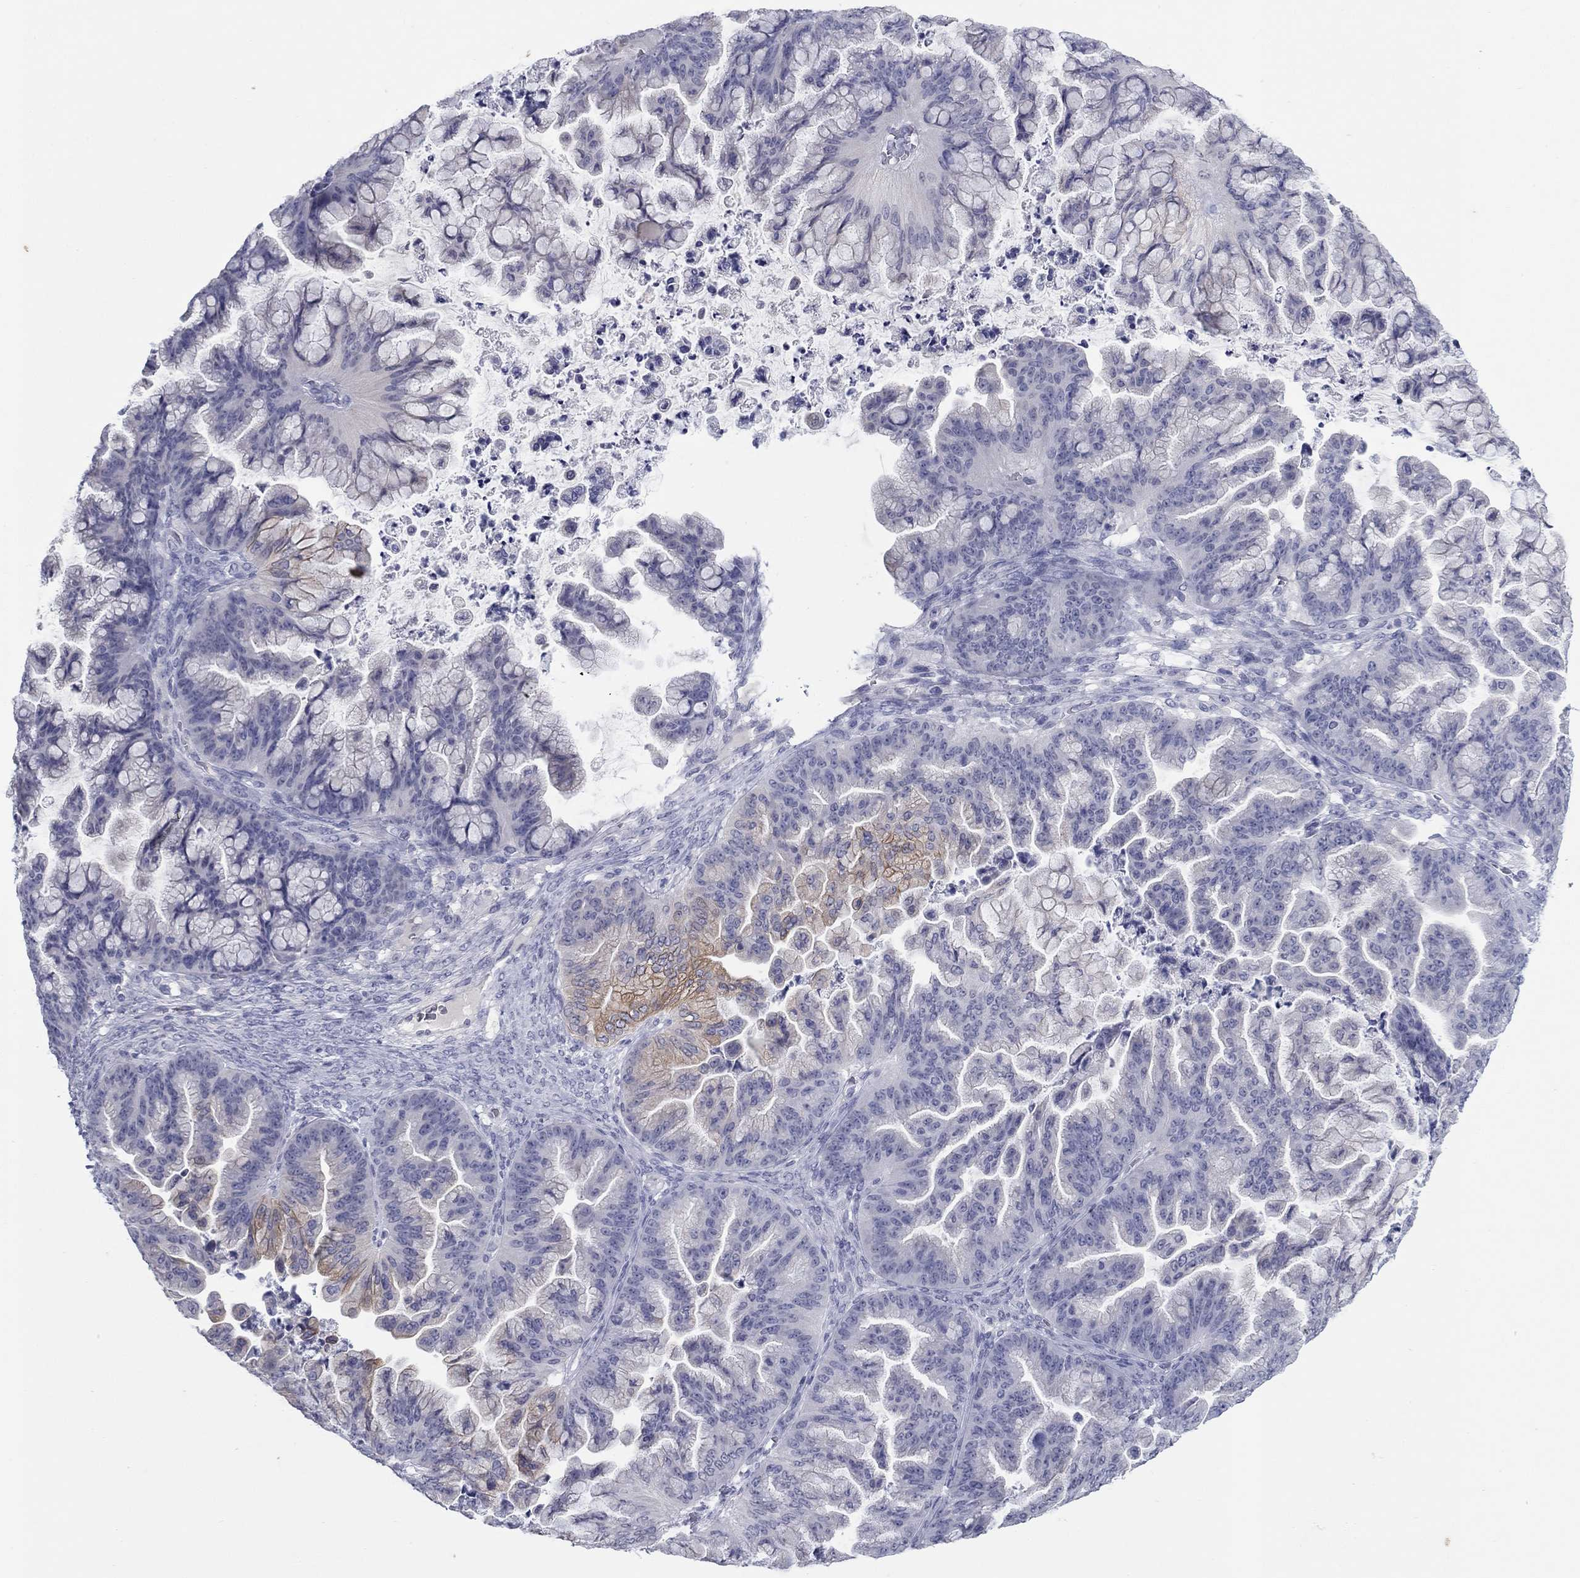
{"staining": {"intensity": "weak", "quantity": "<25%", "location": "cytoplasmic/membranous"}, "tissue": "ovarian cancer", "cell_type": "Tumor cells", "image_type": "cancer", "snomed": [{"axis": "morphology", "description": "Cystadenocarcinoma, mucinous, NOS"}, {"axis": "topography", "description": "Ovary"}], "caption": "Immunohistochemistry image of neoplastic tissue: human ovarian cancer (mucinous cystadenocarcinoma) stained with DAB (3,3'-diaminobenzidine) shows no significant protein positivity in tumor cells. (DAB (3,3'-diaminobenzidine) IHC, high magnification).", "gene": "KRT75", "patient": {"sex": "female", "age": 67}}